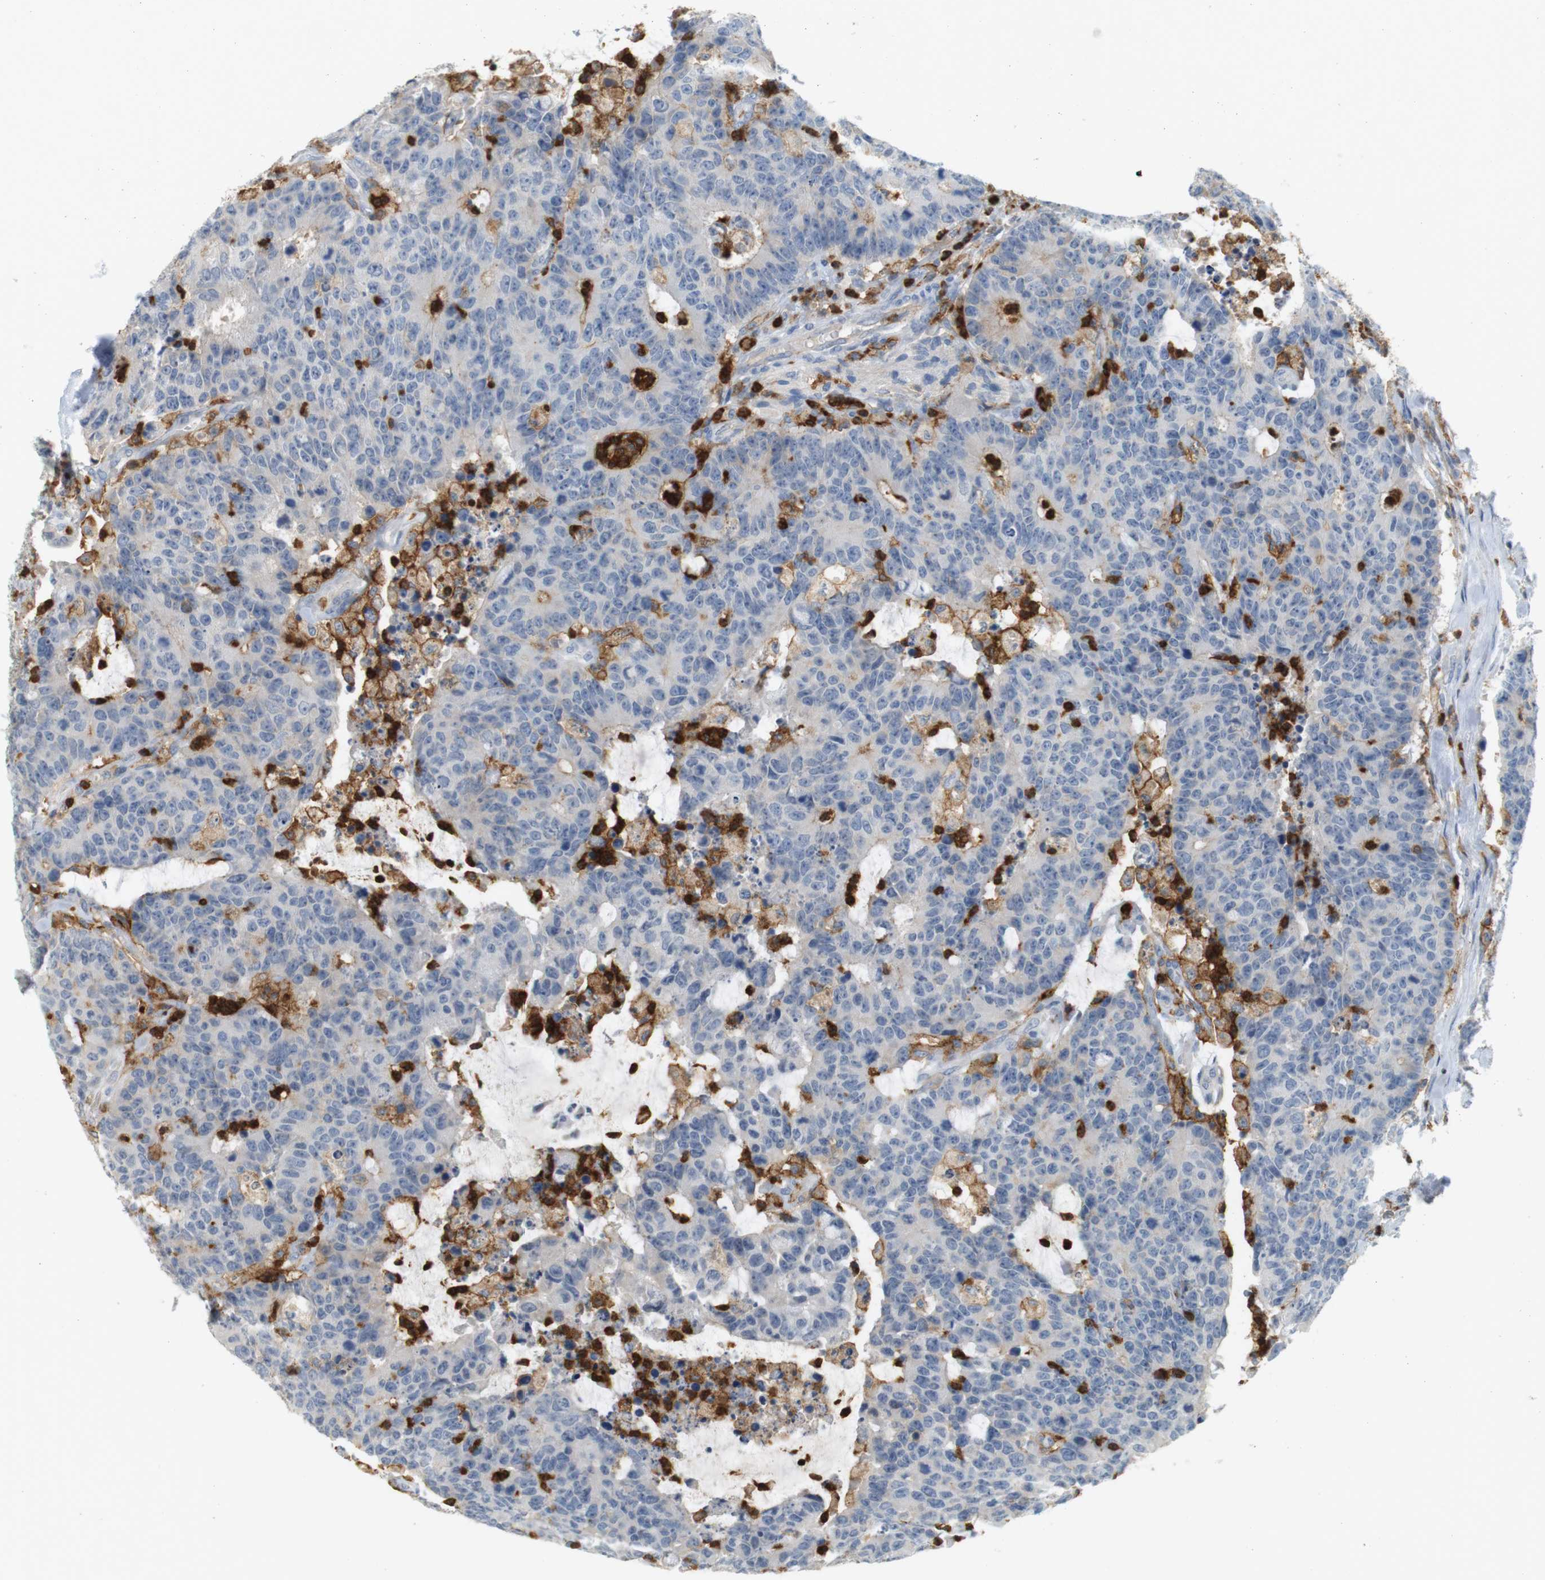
{"staining": {"intensity": "negative", "quantity": "none", "location": "none"}, "tissue": "colorectal cancer", "cell_type": "Tumor cells", "image_type": "cancer", "snomed": [{"axis": "morphology", "description": "Adenocarcinoma, NOS"}, {"axis": "topography", "description": "Colon"}], "caption": "Colorectal cancer was stained to show a protein in brown. There is no significant positivity in tumor cells.", "gene": "SIRPA", "patient": {"sex": "female", "age": 86}}